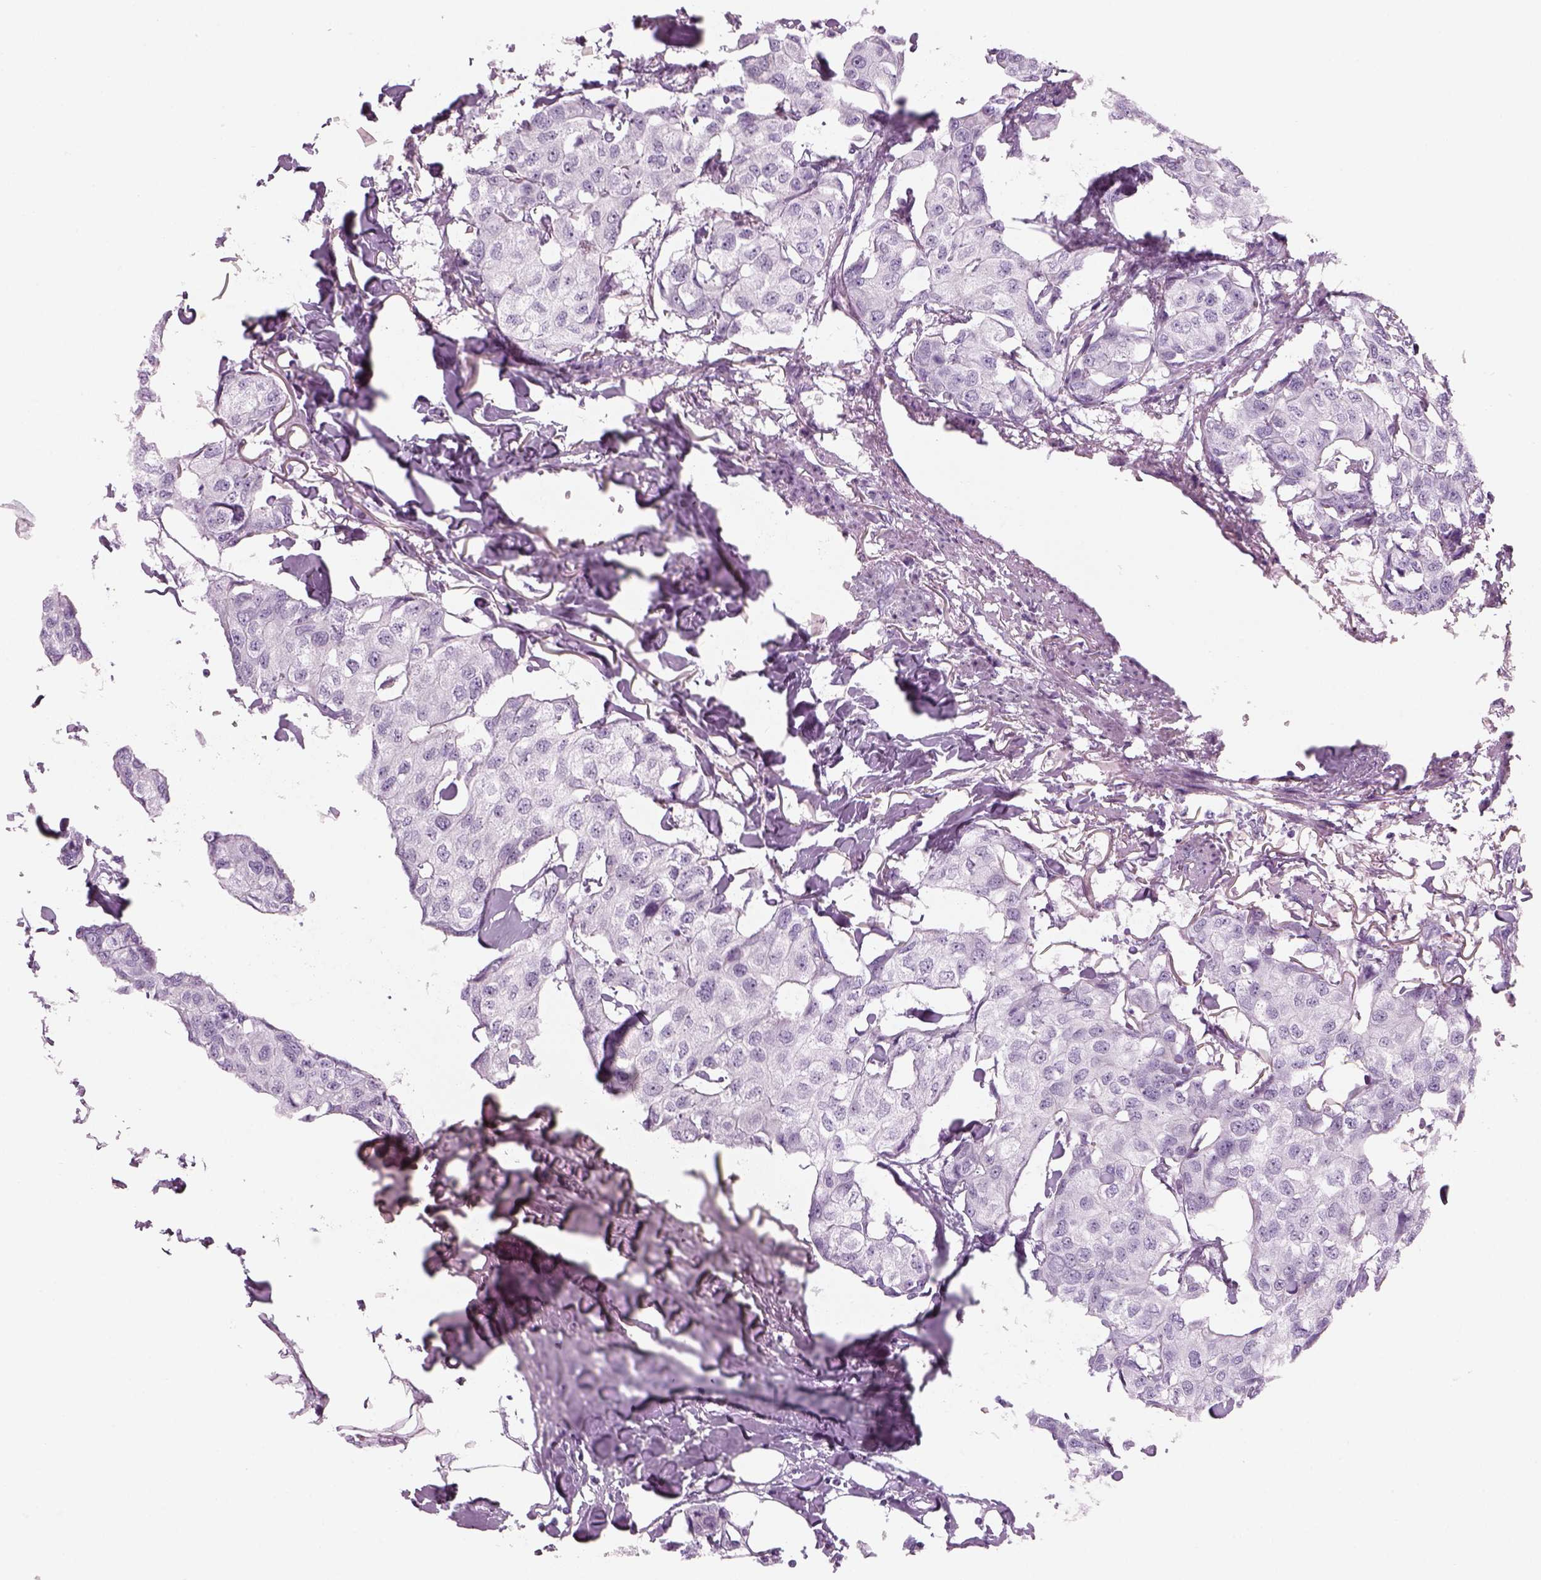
{"staining": {"intensity": "negative", "quantity": "none", "location": "none"}, "tissue": "breast cancer", "cell_type": "Tumor cells", "image_type": "cancer", "snomed": [{"axis": "morphology", "description": "Duct carcinoma"}, {"axis": "topography", "description": "Breast"}], "caption": "IHC of human breast cancer exhibits no expression in tumor cells. (DAB immunohistochemistry (IHC) visualized using brightfield microscopy, high magnification).", "gene": "PABPC1L2B", "patient": {"sex": "female", "age": 80}}